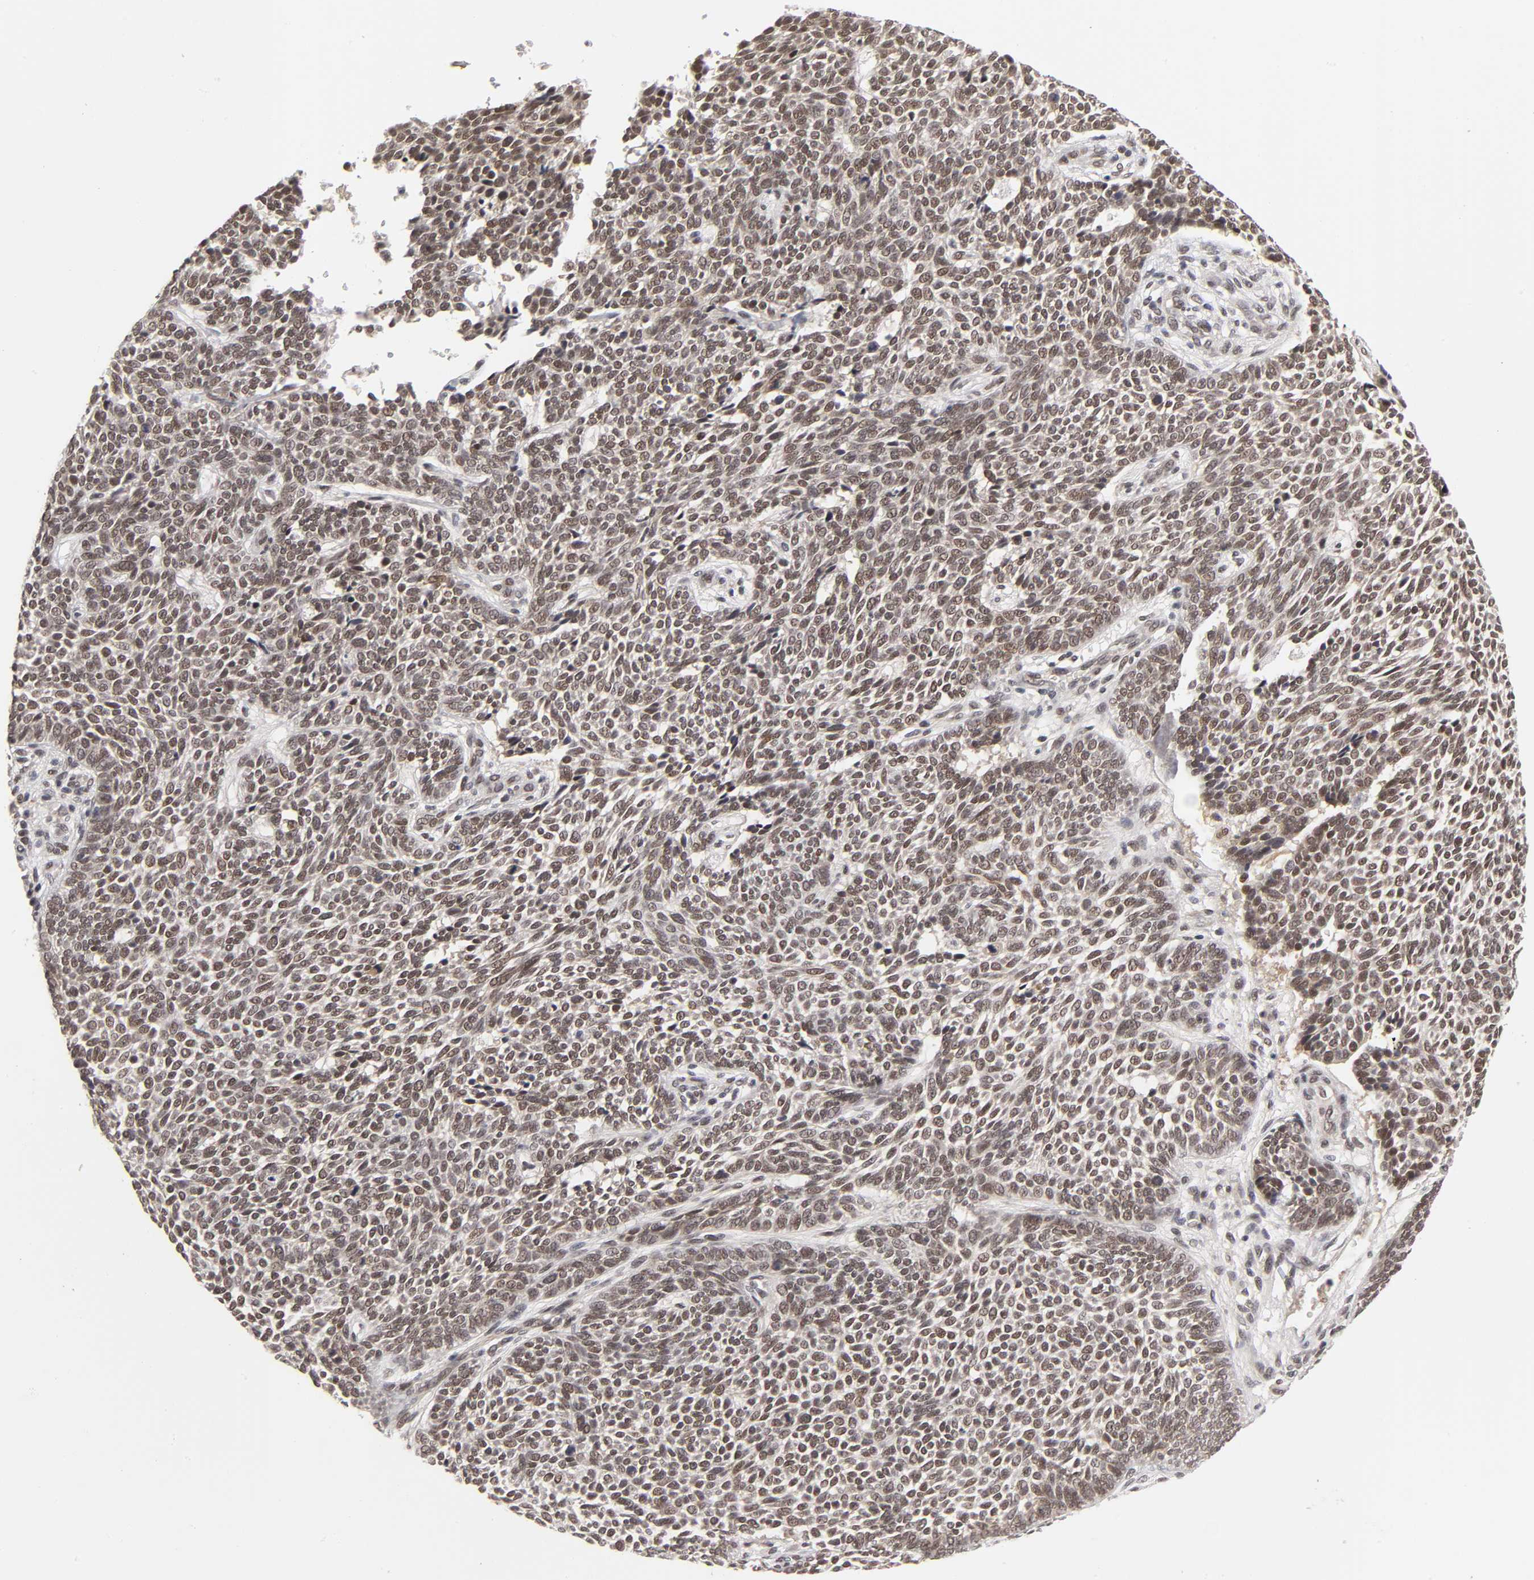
{"staining": {"intensity": "moderate", "quantity": ">75%", "location": "nuclear"}, "tissue": "skin cancer", "cell_type": "Tumor cells", "image_type": "cancer", "snomed": [{"axis": "morphology", "description": "Normal tissue, NOS"}, {"axis": "morphology", "description": "Basal cell carcinoma"}, {"axis": "topography", "description": "Skin"}], "caption": "A micrograph showing moderate nuclear expression in about >75% of tumor cells in skin cancer, as visualized by brown immunohistochemical staining.", "gene": "EP300", "patient": {"sex": "male", "age": 87}}